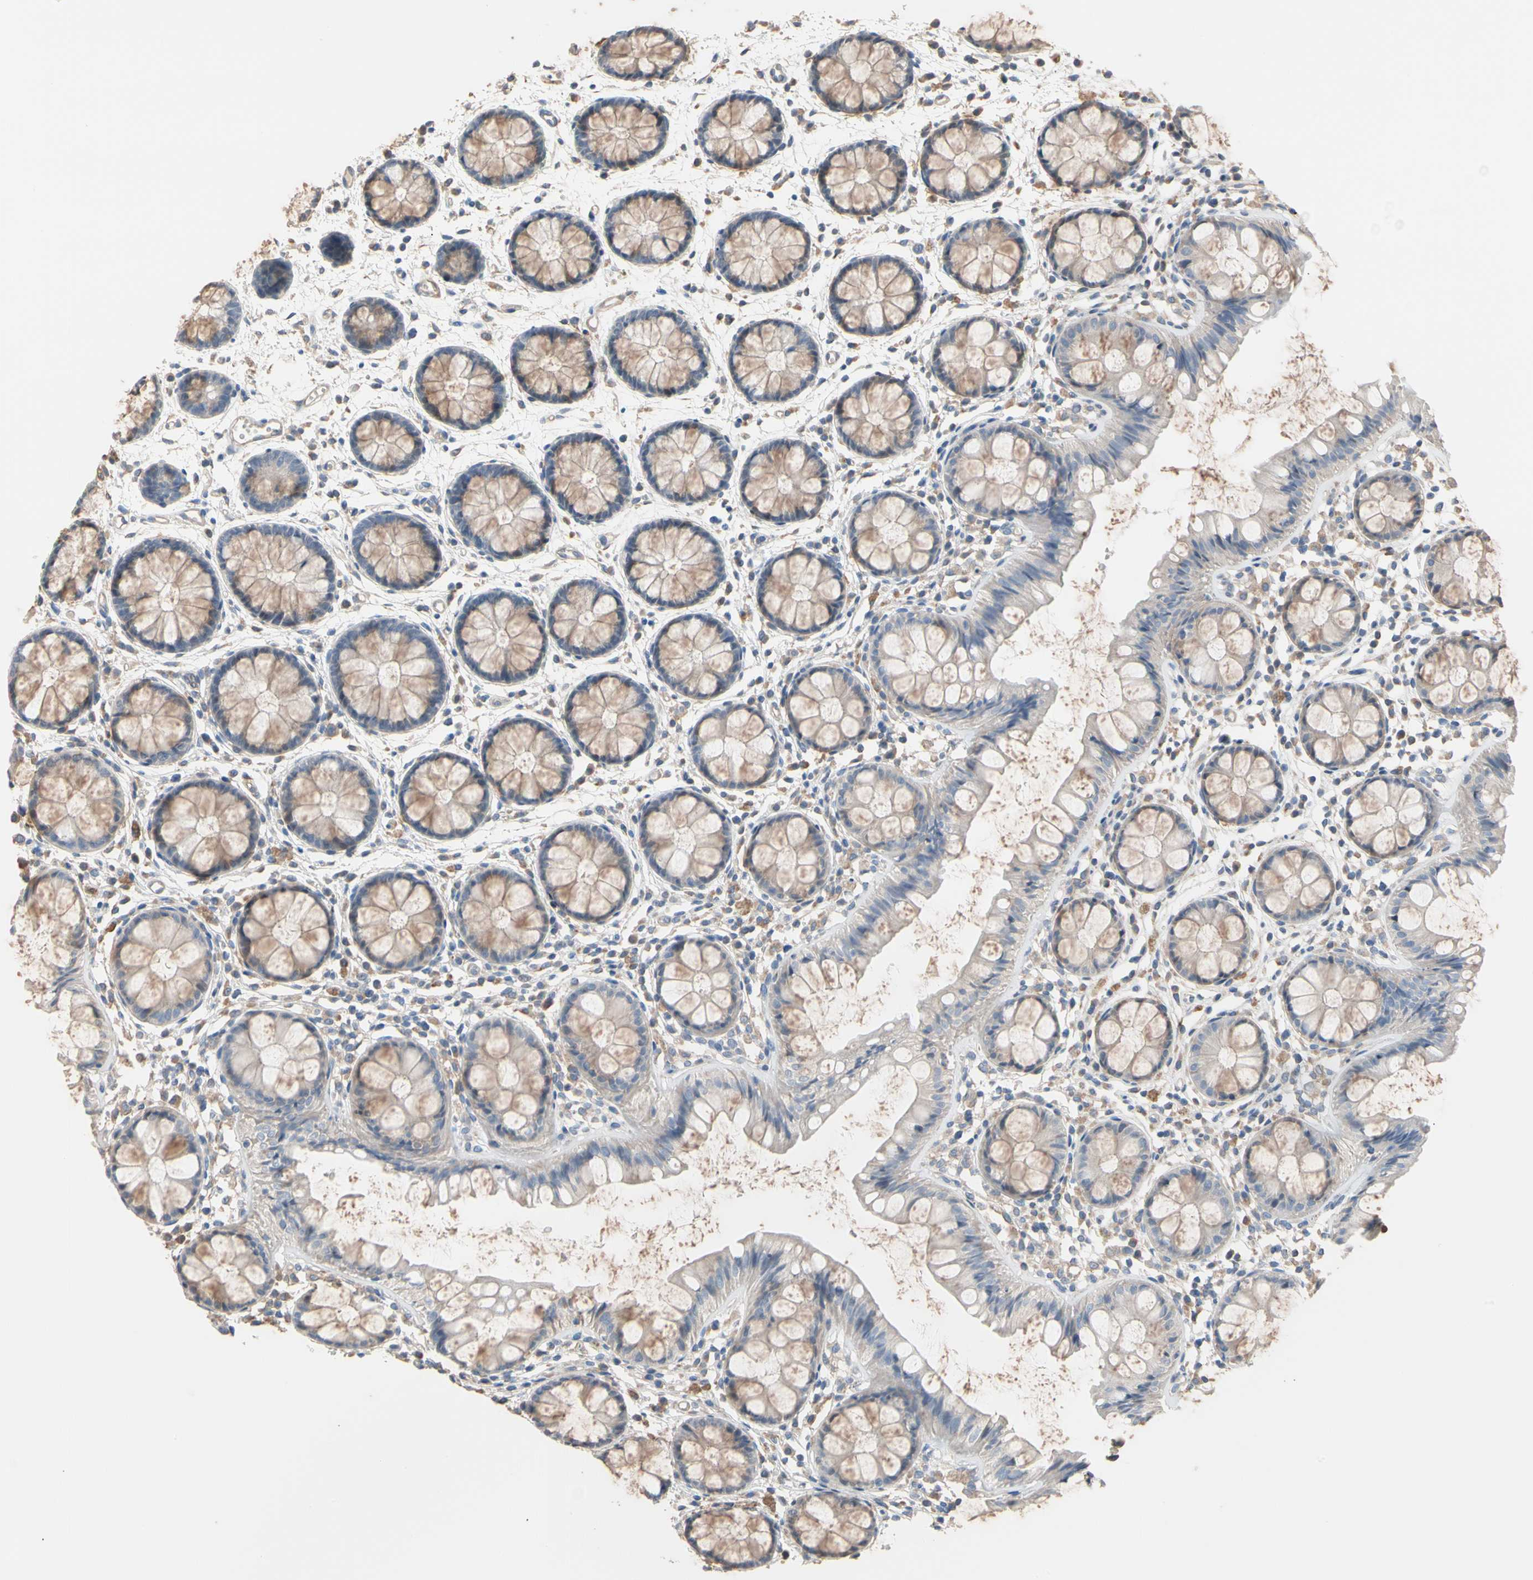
{"staining": {"intensity": "weak", "quantity": ">75%", "location": "cytoplasmic/membranous"}, "tissue": "rectum", "cell_type": "Glandular cells", "image_type": "normal", "snomed": [{"axis": "morphology", "description": "Normal tissue, NOS"}, {"axis": "topography", "description": "Rectum"}], "caption": "Weak cytoplasmic/membranous staining for a protein is seen in approximately >75% of glandular cells of normal rectum using immunohistochemistry (IHC).", "gene": "BBOX1", "patient": {"sex": "female", "age": 66}}